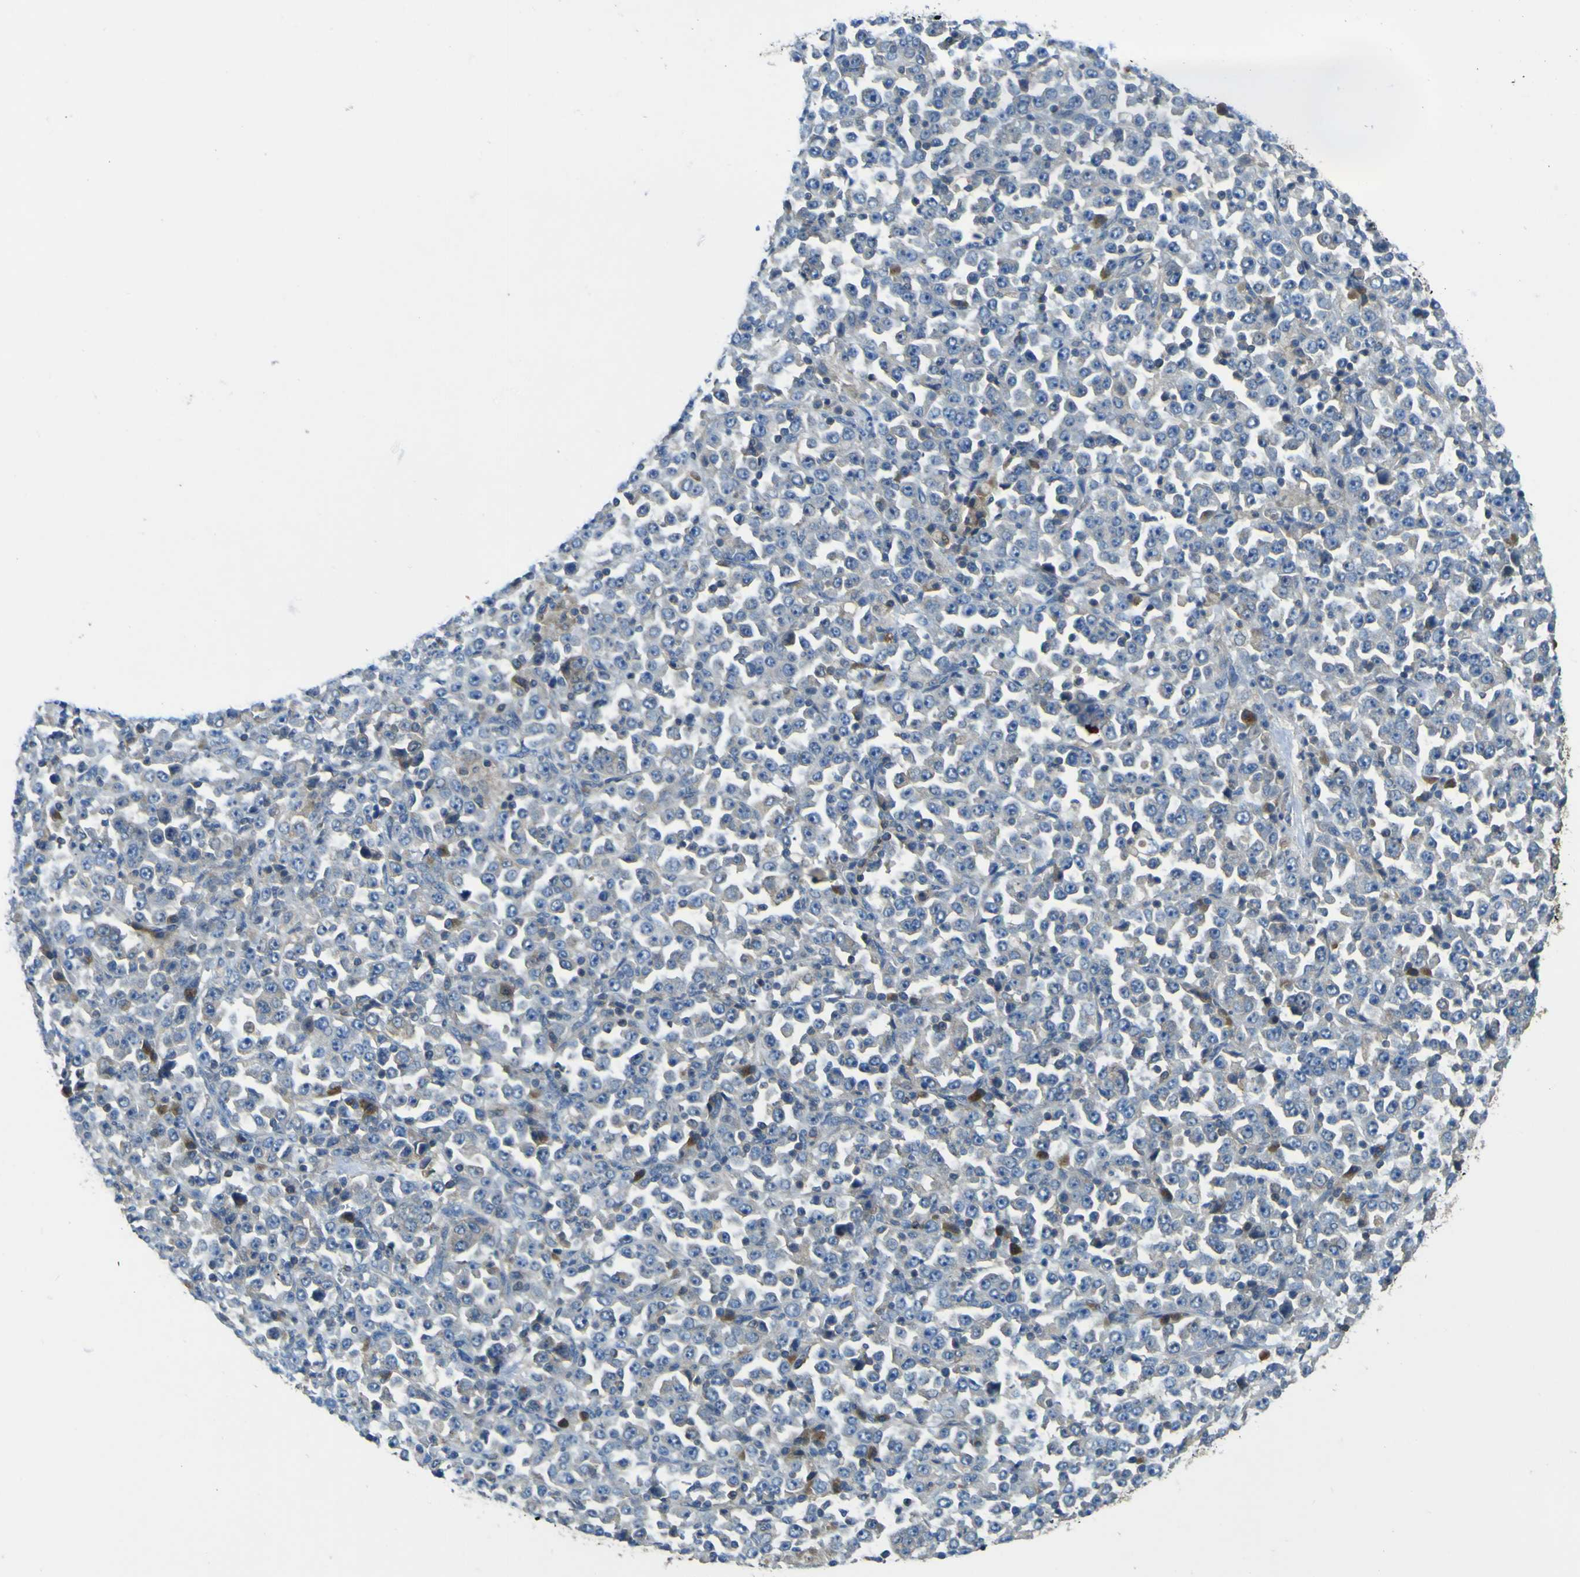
{"staining": {"intensity": "moderate", "quantity": "<25%", "location": "cytoplasmic/membranous"}, "tissue": "stomach cancer", "cell_type": "Tumor cells", "image_type": "cancer", "snomed": [{"axis": "morphology", "description": "Normal tissue, NOS"}, {"axis": "morphology", "description": "Adenocarcinoma, NOS"}, {"axis": "topography", "description": "Stomach, upper"}, {"axis": "topography", "description": "Stomach"}], "caption": "Tumor cells display low levels of moderate cytoplasmic/membranous expression in approximately <25% of cells in adenocarcinoma (stomach). The staining was performed using DAB (3,3'-diaminobenzidine) to visualize the protein expression in brown, while the nuclei were stained in blue with hematoxylin (Magnification: 20x).", "gene": "EML2", "patient": {"sex": "male", "age": 59}}